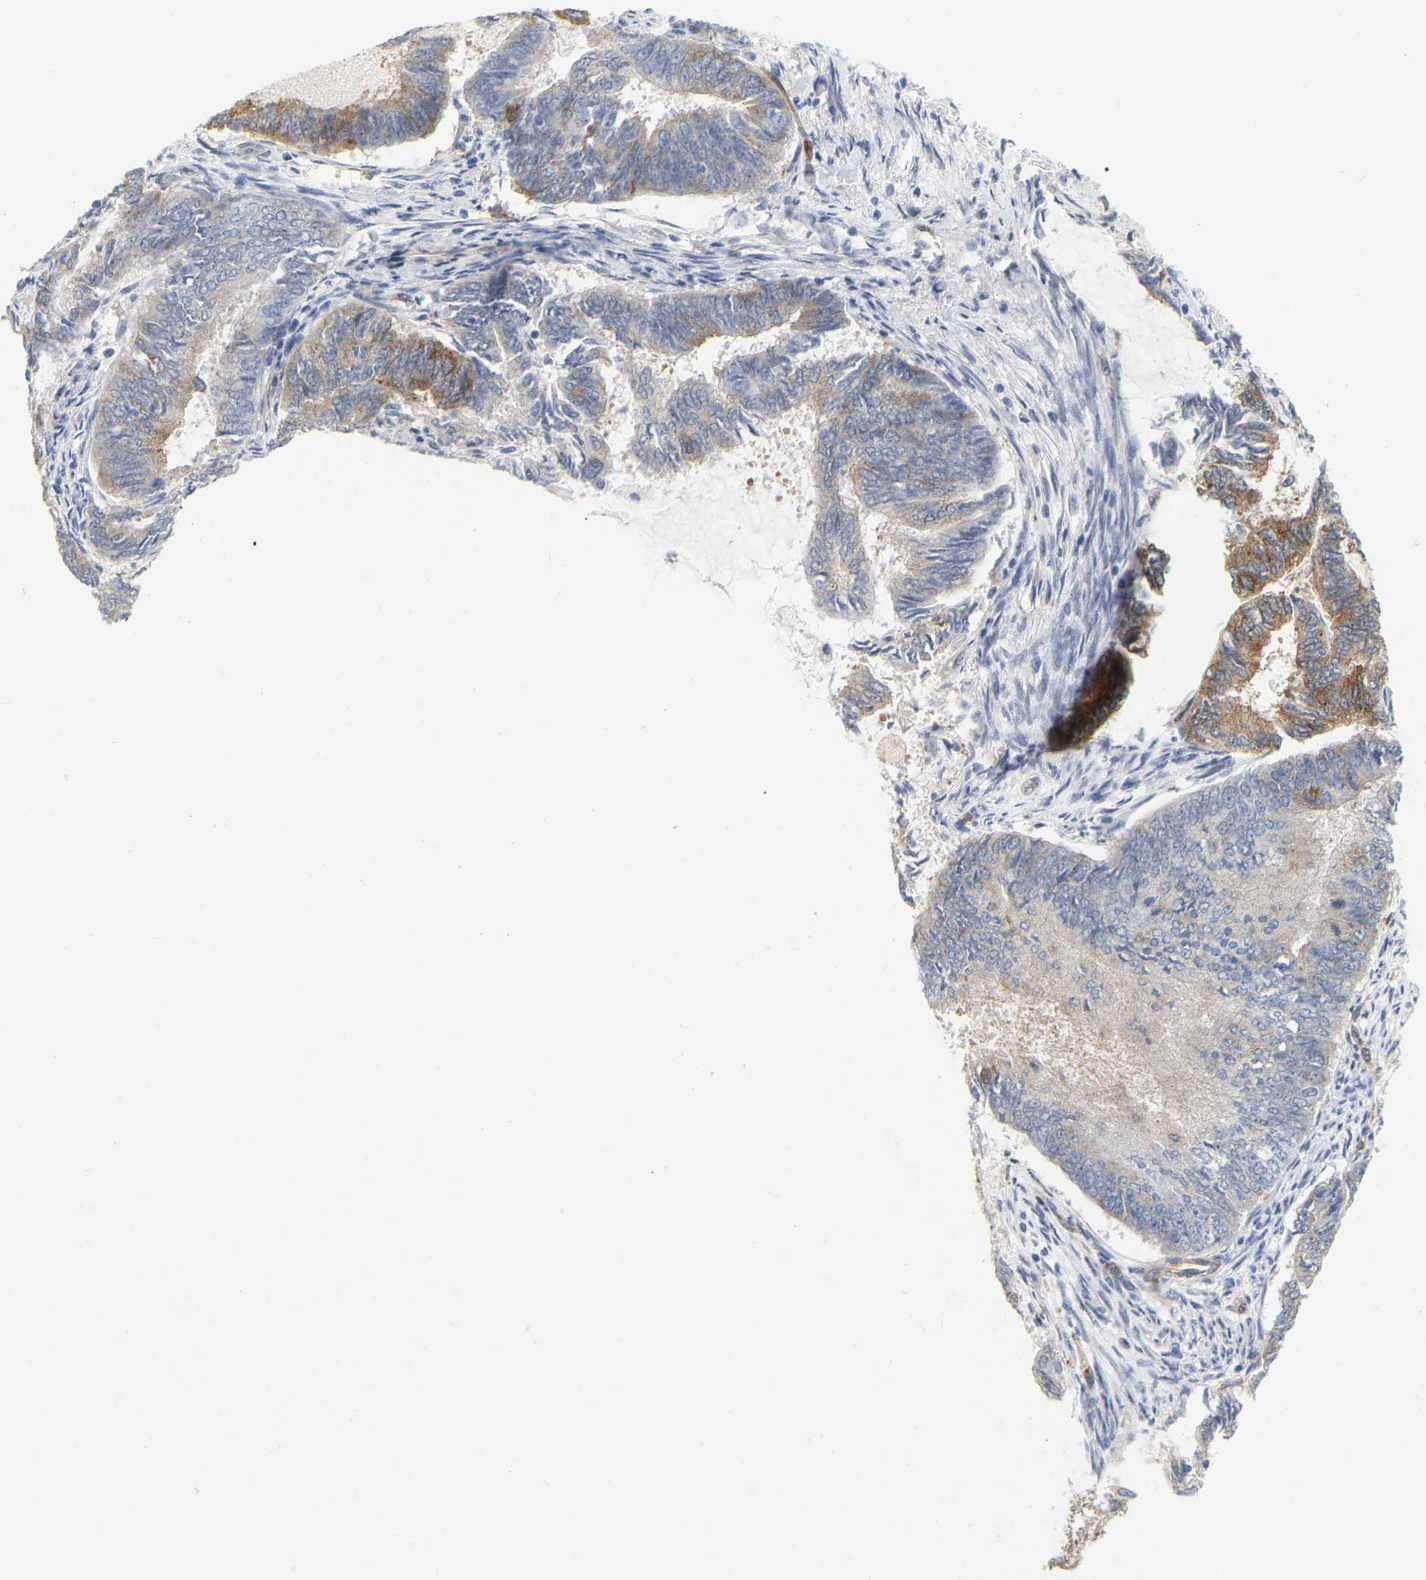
{"staining": {"intensity": "moderate", "quantity": "25%-75%", "location": "cytoplasmic/membranous"}, "tissue": "endometrial cancer", "cell_type": "Tumor cells", "image_type": "cancer", "snomed": [{"axis": "morphology", "description": "Adenocarcinoma, NOS"}, {"axis": "topography", "description": "Endometrium"}], "caption": "The histopathology image reveals immunohistochemical staining of endometrial cancer (adenocarcinoma). There is moderate cytoplasmic/membranous expression is seen in about 25%-75% of tumor cells.", "gene": "RAPH1", "patient": {"sex": "female", "age": 86}}